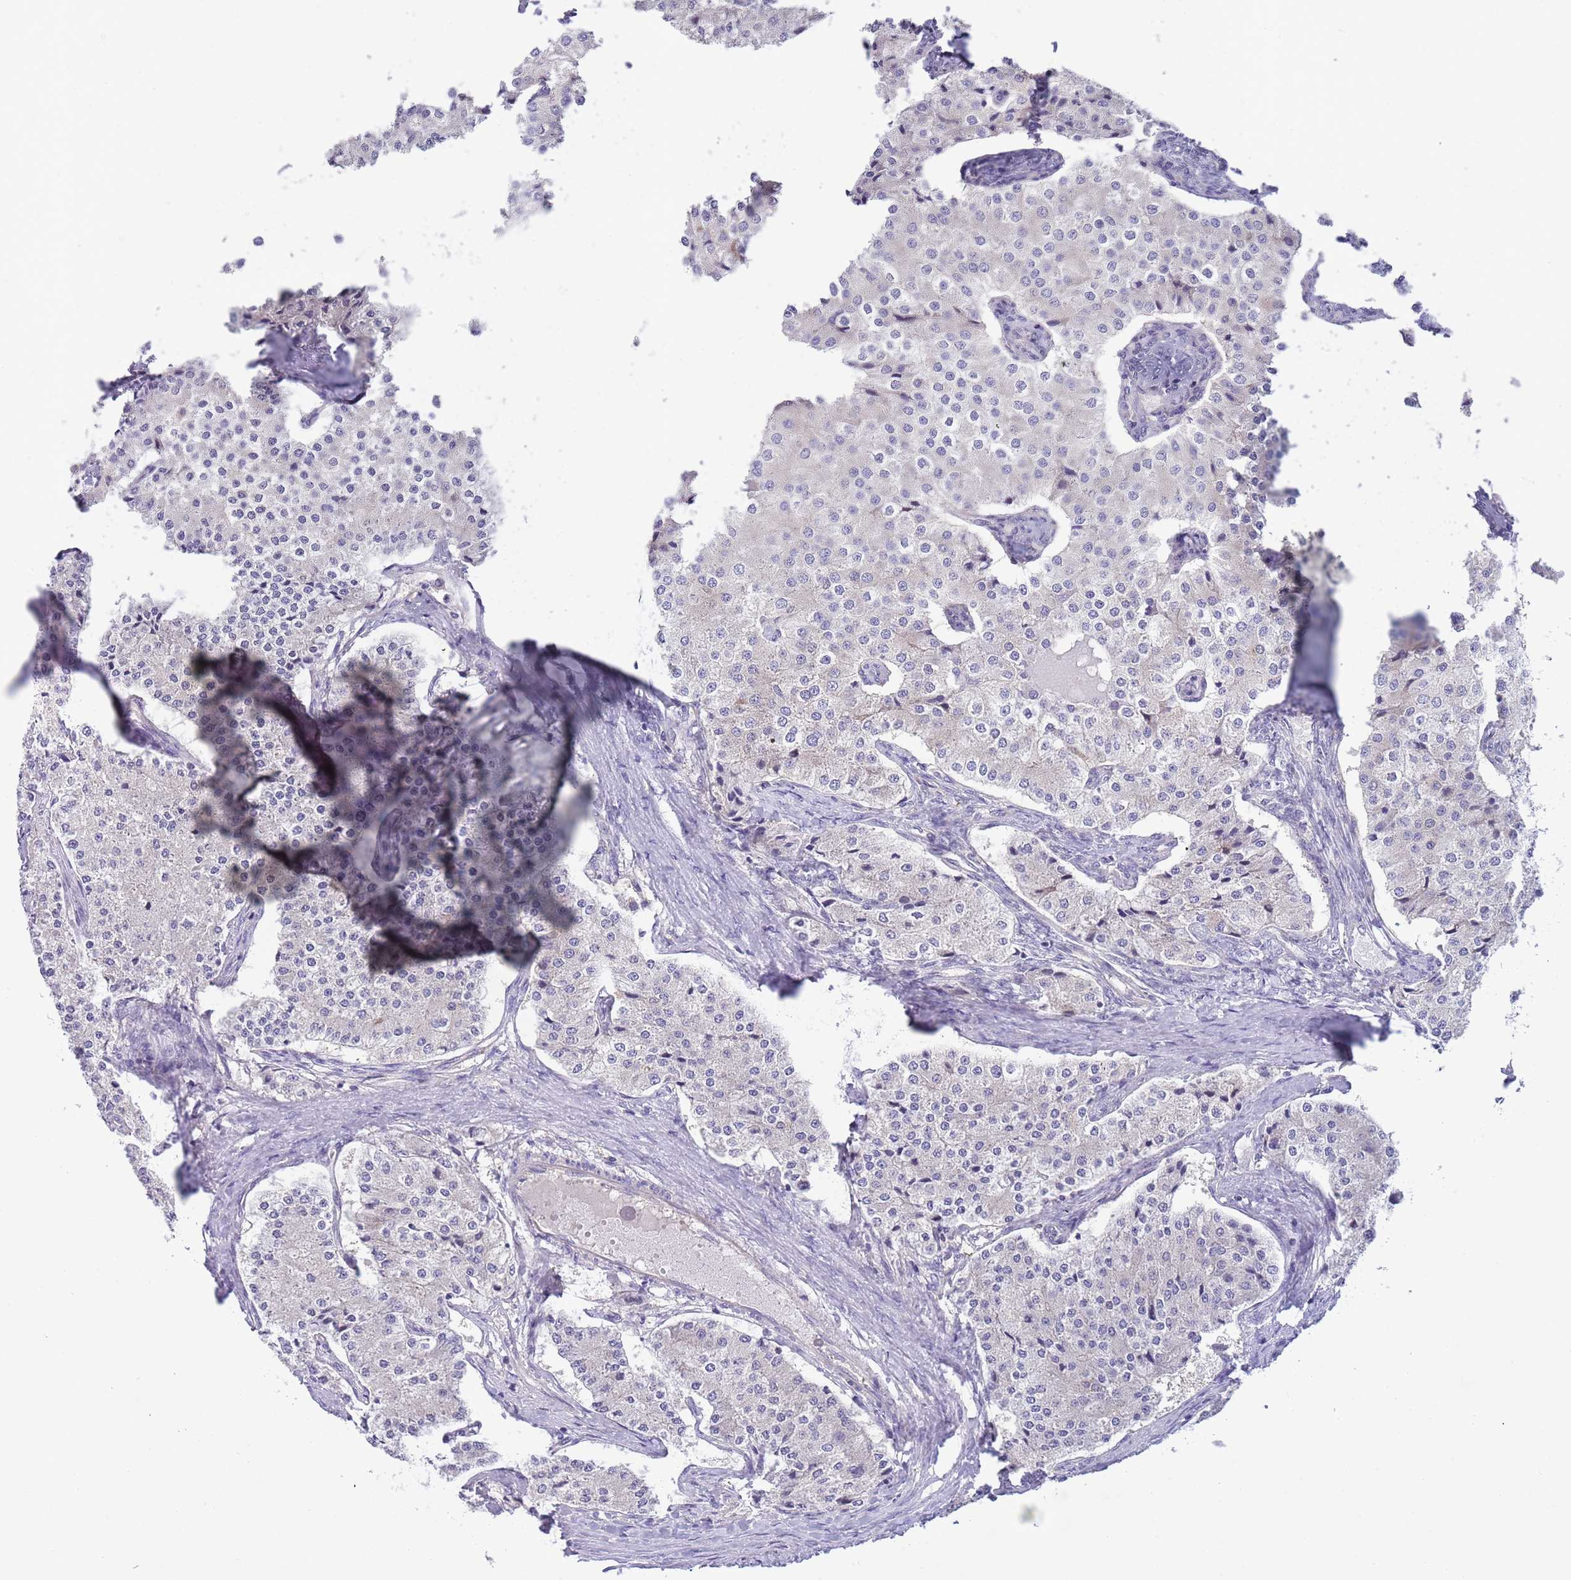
{"staining": {"intensity": "negative", "quantity": "none", "location": "none"}, "tissue": "carcinoid", "cell_type": "Tumor cells", "image_type": "cancer", "snomed": [{"axis": "morphology", "description": "Carcinoid, malignant, NOS"}, {"axis": "topography", "description": "Colon"}], "caption": "IHC histopathology image of carcinoid stained for a protein (brown), which exhibits no positivity in tumor cells.", "gene": "CABYR", "patient": {"sex": "female", "age": 52}}